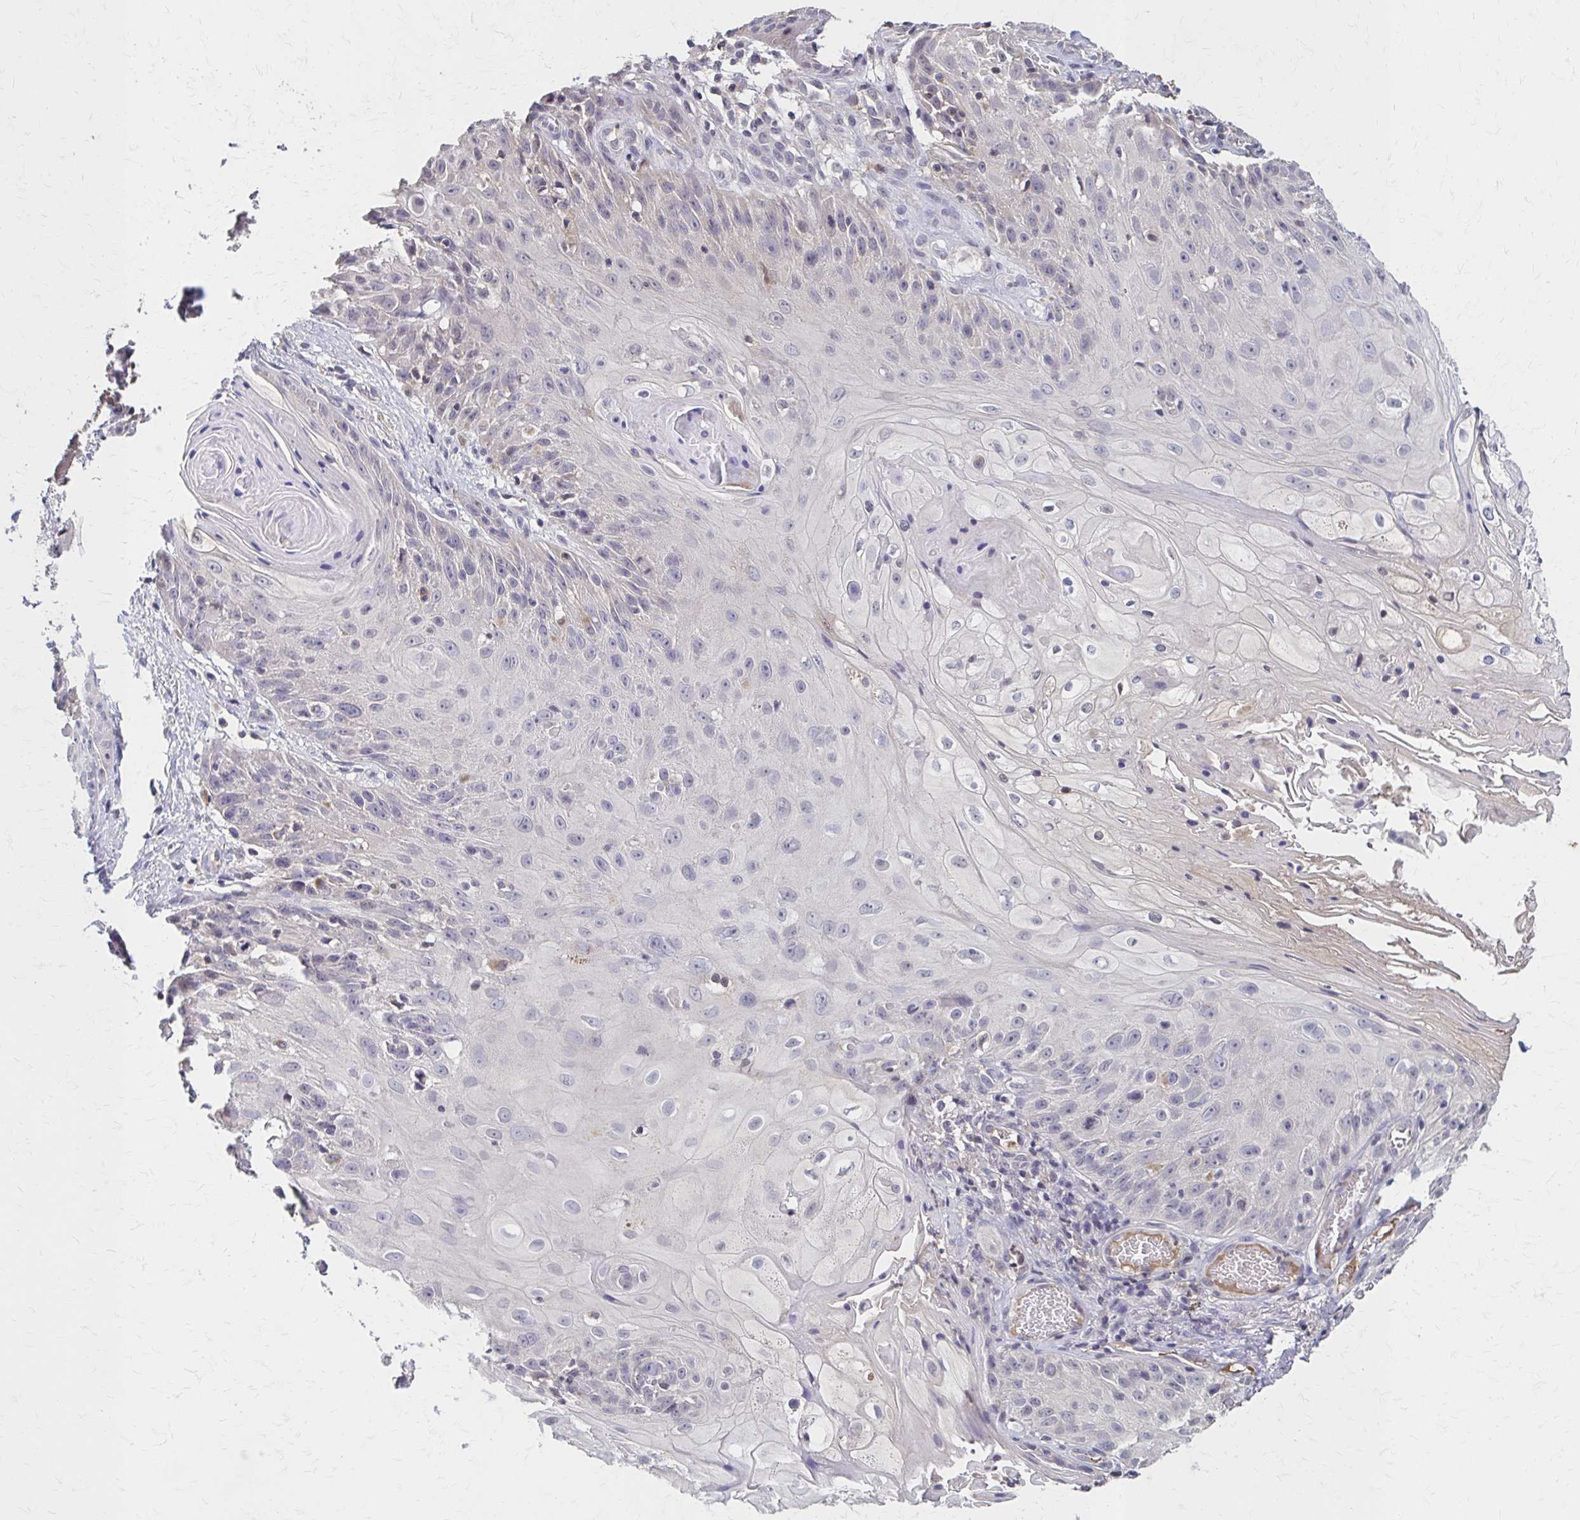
{"staining": {"intensity": "negative", "quantity": "none", "location": "none"}, "tissue": "skin cancer", "cell_type": "Tumor cells", "image_type": "cancer", "snomed": [{"axis": "morphology", "description": "Squamous cell carcinoma, NOS"}, {"axis": "topography", "description": "Skin"}, {"axis": "topography", "description": "Vulva"}], "caption": "There is no significant expression in tumor cells of squamous cell carcinoma (skin).", "gene": "HMGCS2", "patient": {"sex": "female", "age": 76}}